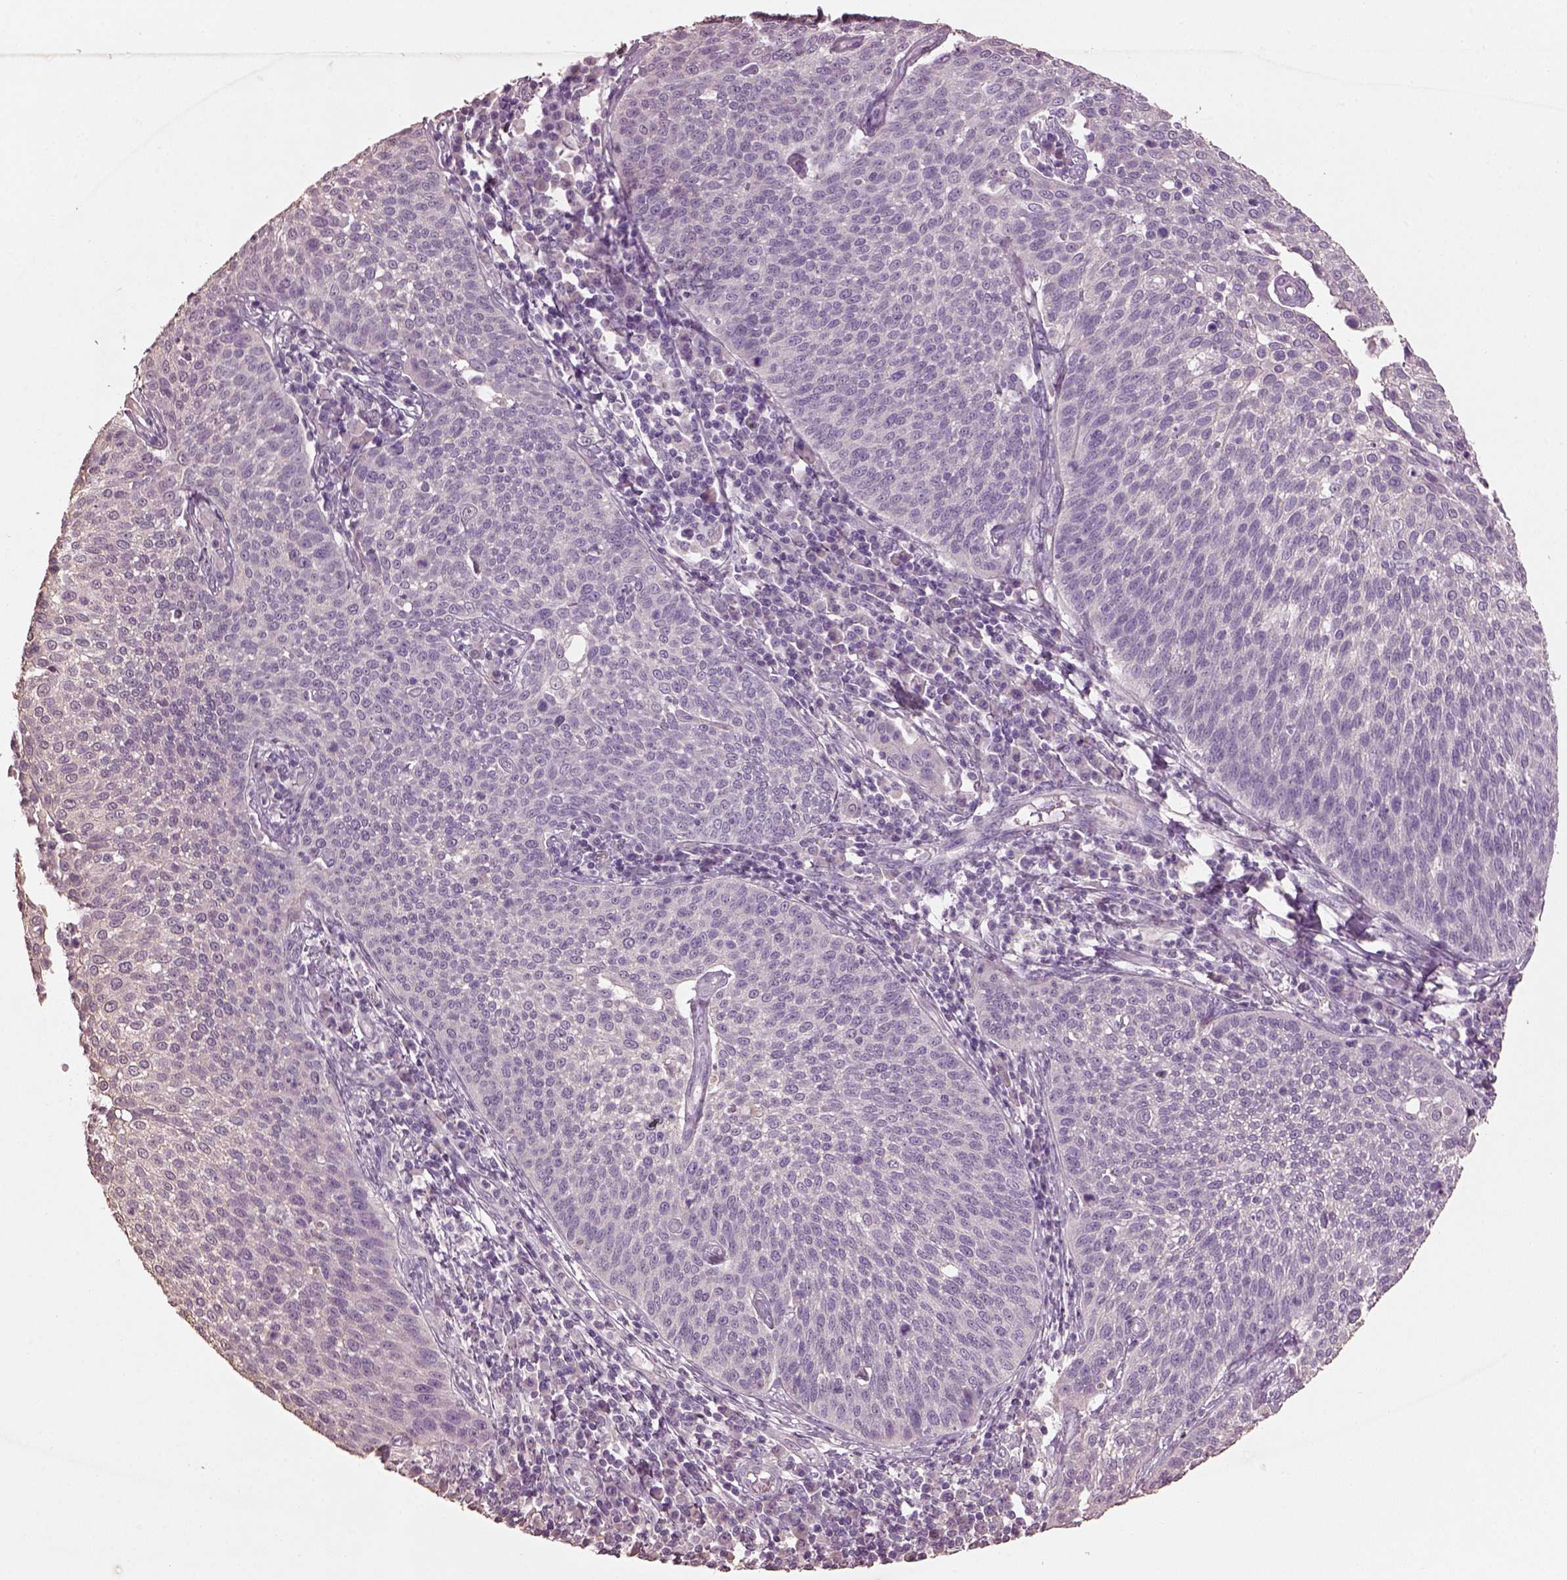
{"staining": {"intensity": "negative", "quantity": "none", "location": "none"}, "tissue": "cervical cancer", "cell_type": "Tumor cells", "image_type": "cancer", "snomed": [{"axis": "morphology", "description": "Squamous cell carcinoma, NOS"}, {"axis": "topography", "description": "Cervix"}], "caption": "Immunohistochemical staining of cervical cancer (squamous cell carcinoma) demonstrates no significant staining in tumor cells.", "gene": "KCNIP3", "patient": {"sex": "female", "age": 34}}